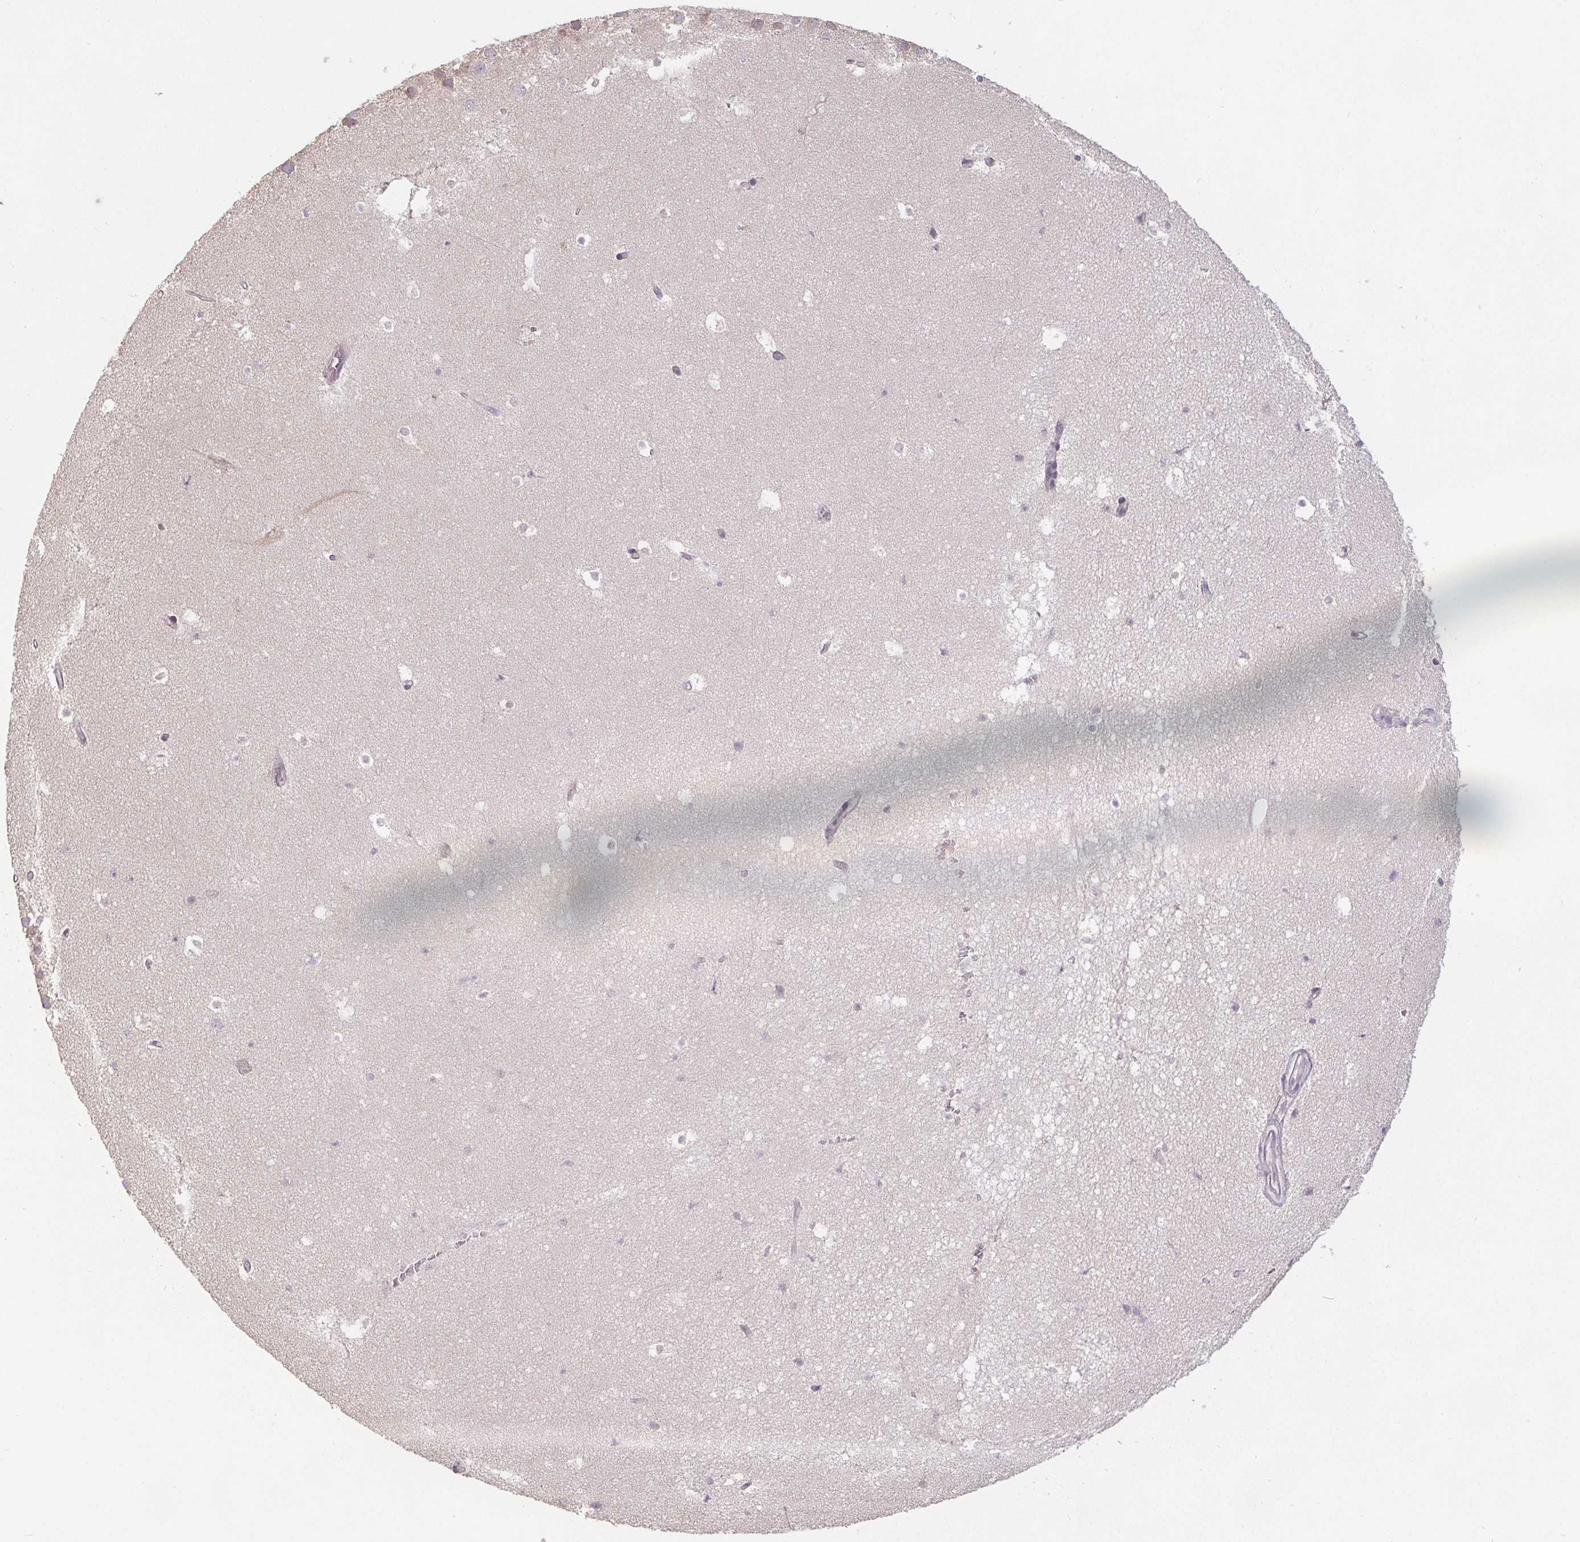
{"staining": {"intensity": "negative", "quantity": "none", "location": "none"}, "tissue": "hippocampus", "cell_type": "Glial cells", "image_type": "normal", "snomed": [{"axis": "morphology", "description": "Normal tissue, NOS"}, {"axis": "topography", "description": "Hippocampus"}], "caption": "Immunohistochemistry (IHC) of benign human hippocampus exhibits no expression in glial cells. (IHC, brightfield microscopy, high magnification).", "gene": "SLC26A2", "patient": {"sex": "male", "age": 26}}